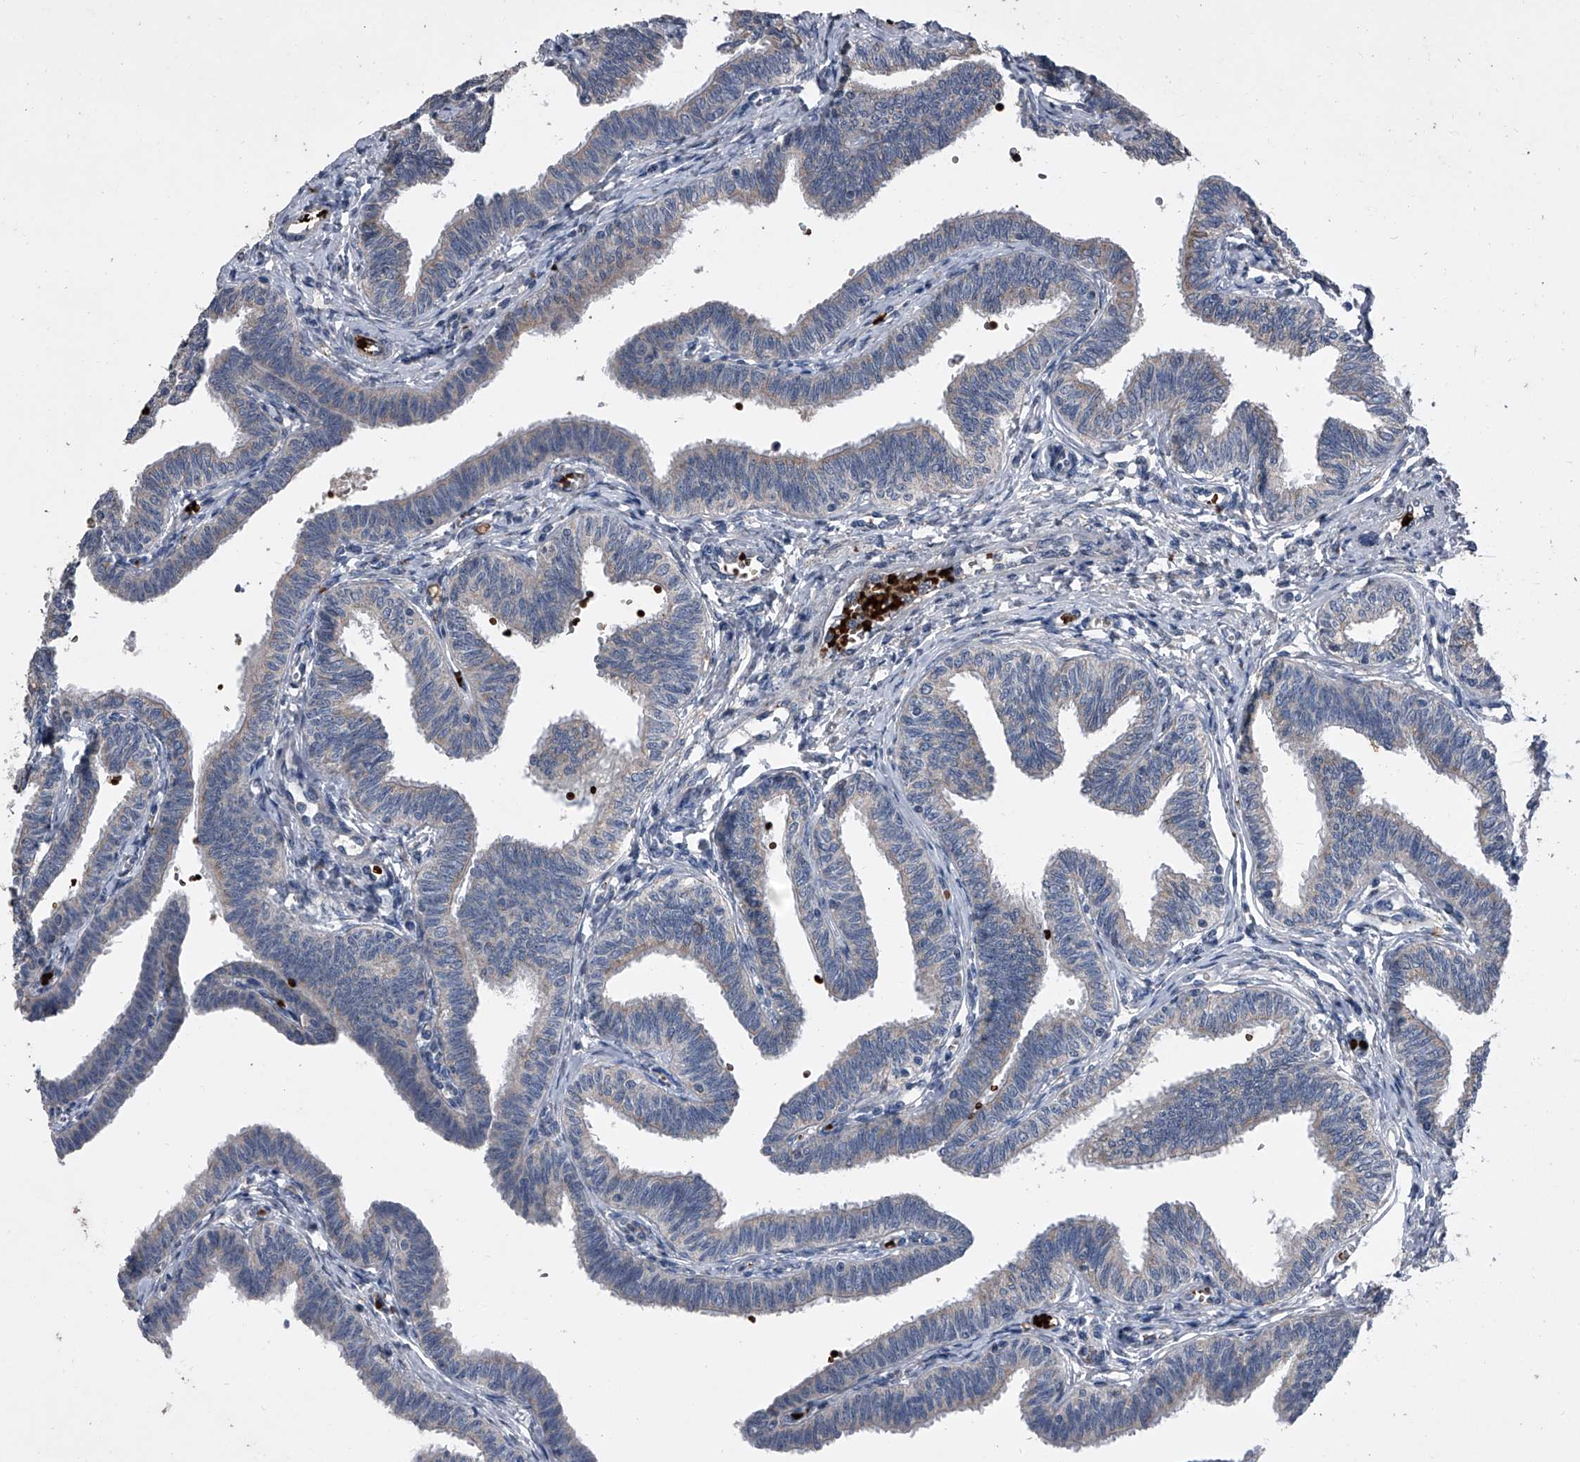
{"staining": {"intensity": "weak", "quantity": "<25%", "location": "cytoplasmic/membranous,nuclear"}, "tissue": "fallopian tube", "cell_type": "Glandular cells", "image_type": "normal", "snomed": [{"axis": "morphology", "description": "Normal tissue, NOS"}, {"axis": "topography", "description": "Fallopian tube"}, {"axis": "topography", "description": "Ovary"}], "caption": "Micrograph shows no protein expression in glandular cells of benign fallopian tube. (DAB IHC visualized using brightfield microscopy, high magnification).", "gene": "CEP85L", "patient": {"sex": "female", "age": 23}}